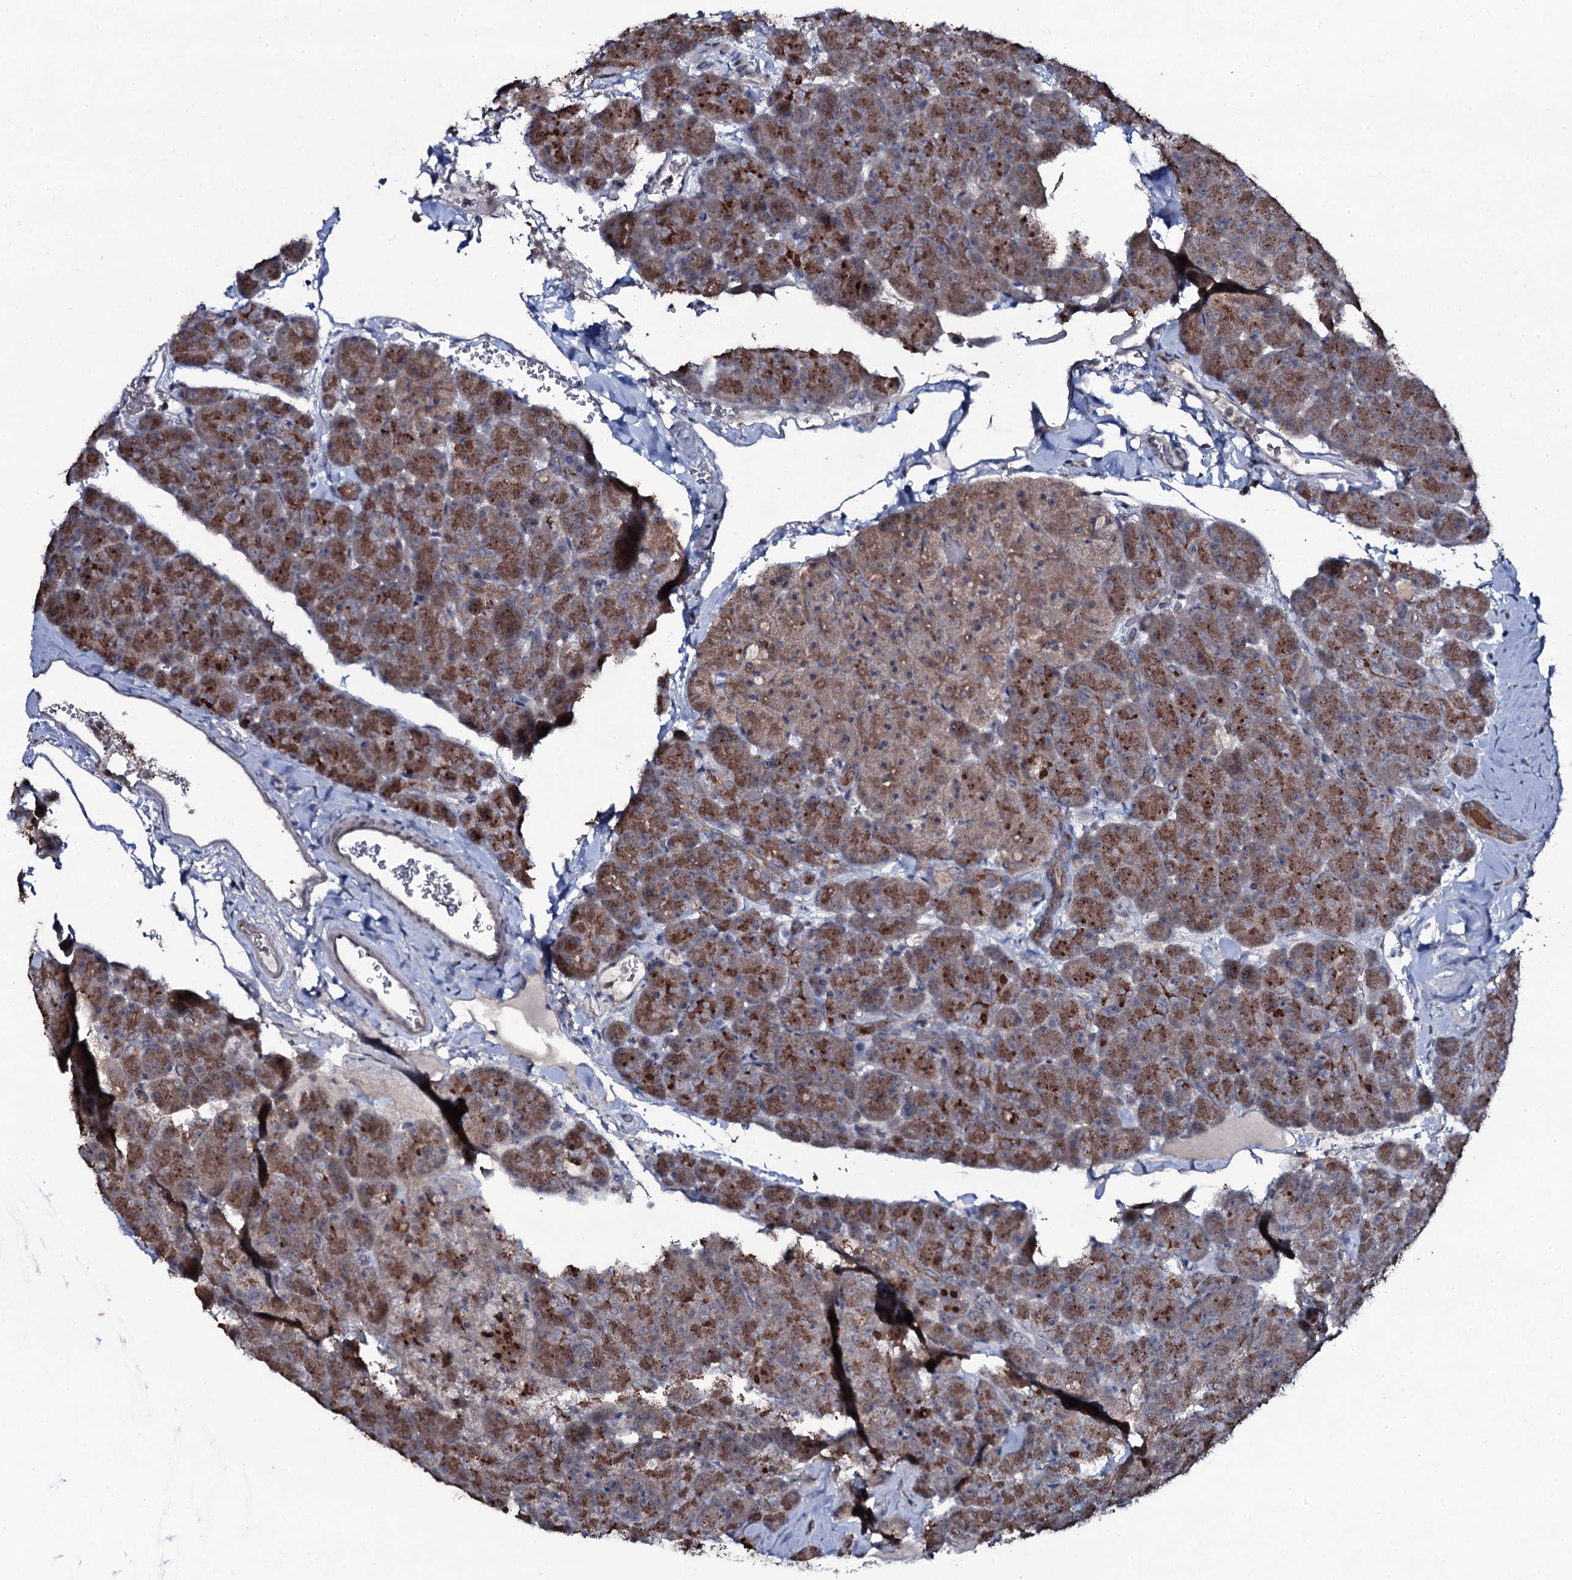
{"staining": {"intensity": "moderate", "quantity": ">75%", "location": "cytoplasmic/membranous"}, "tissue": "pancreas", "cell_type": "Exocrine glandular cells", "image_type": "normal", "snomed": [{"axis": "morphology", "description": "Normal tissue, NOS"}, {"axis": "topography", "description": "Pancreas"}], "caption": "High-magnification brightfield microscopy of benign pancreas stained with DAB (3,3'-diaminobenzidine) (brown) and counterstained with hematoxylin (blue). exocrine glandular cells exhibit moderate cytoplasmic/membranous expression is present in approximately>75% of cells. (brown staining indicates protein expression, while blue staining denotes nuclei).", "gene": "SNAP23", "patient": {"sex": "male", "age": 36}}